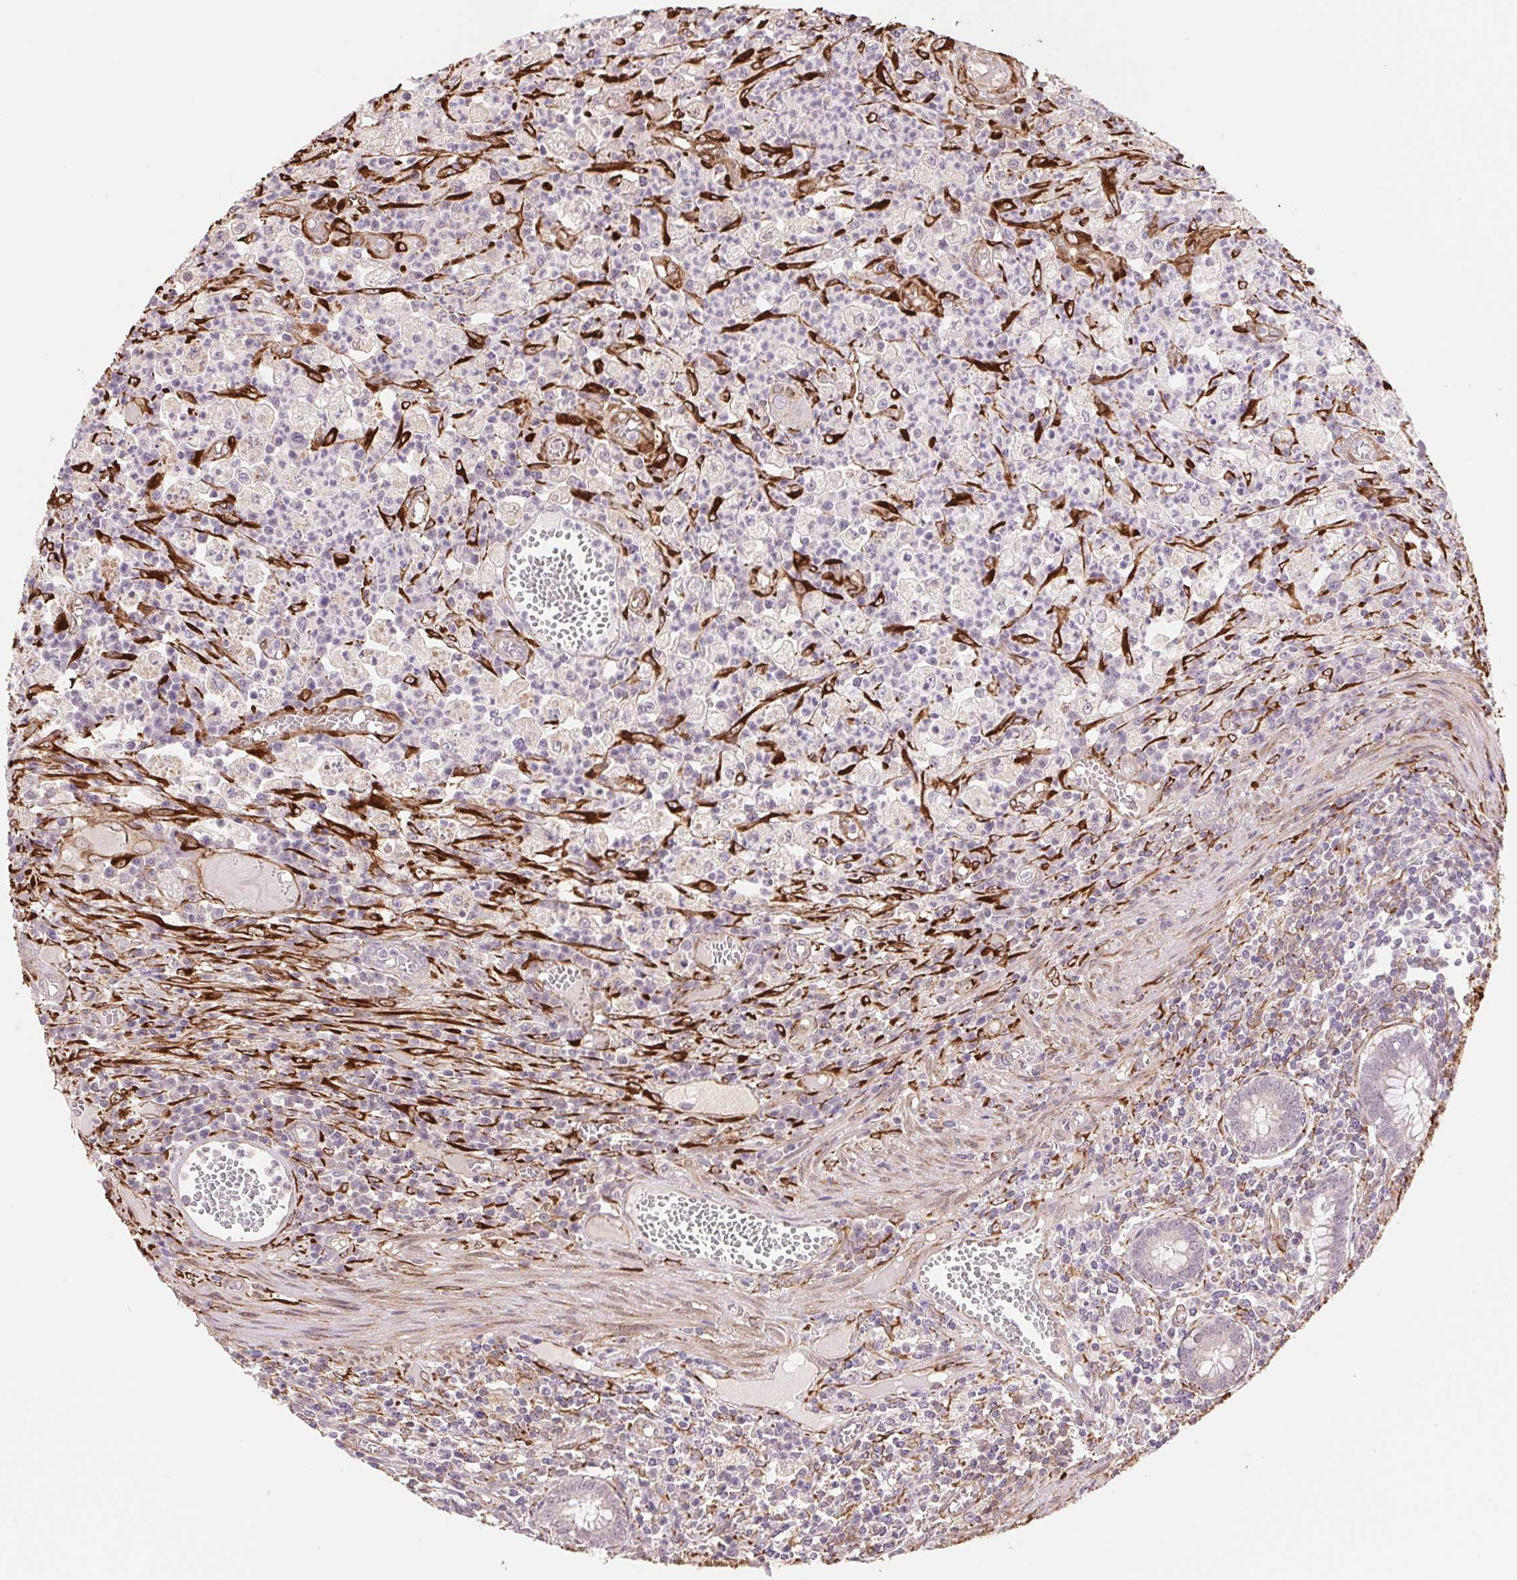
{"staining": {"intensity": "negative", "quantity": "none", "location": "none"}, "tissue": "colorectal cancer", "cell_type": "Tumor cells", "image_type": "cancer", "snomed": [{"axis": "morphology", "description": "Normal tissue, NOS"}, {"axis": "morphology", "description": "Adenocarcinoma, NOS"}, {"axis": "topography", "description": "Colon"}], "caption": "Micrograph shows no protein positivity in tumor cells of colorectal cancer (adenocarcinoma) tissue.", "gene": "FKBP10", "patient": {"sex": "male", "age": 65}}